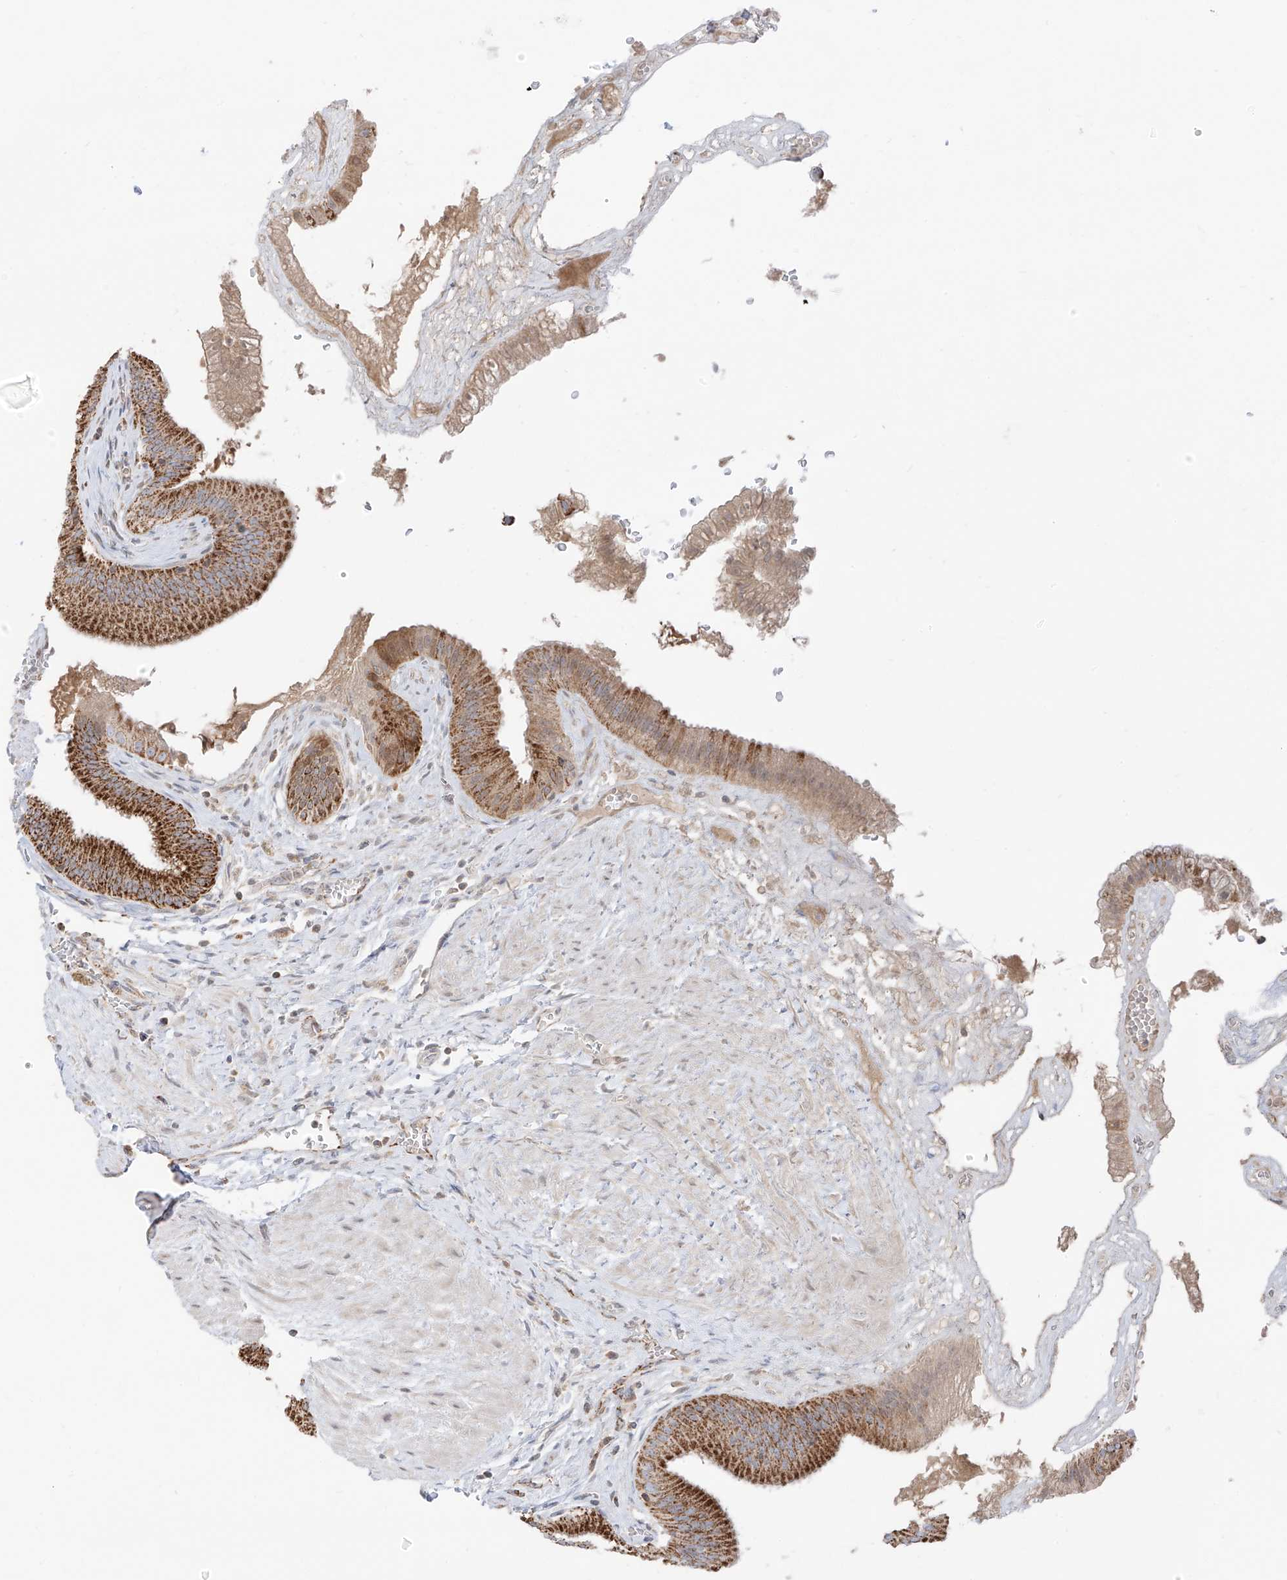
{"staining": {"intensity": "strong", "quantity": ">75%", "location": "cytoplasmic/membranous"}, "tissue": "gallbladder", "cell_type": "Glandular cells", "image_type": "normal", "snomed": [{"axis": "morphology", "description": "Normal tissue, NOS"}, {"axis": "topography", "description": "Gallbladder"}], "caption": "Immunohistochemistry photomicrograph of unremarkable gallbladder: gallbladder stained using immunohistochemistry exhibits high levels of strong protein expression localized specifically in the cytoplasmic/membranous of glandular cells, appearing as a cytoplasmic/membranous brown color.", "gene": "ETHE1", "patient": {"sex": "male", "age": 55}}